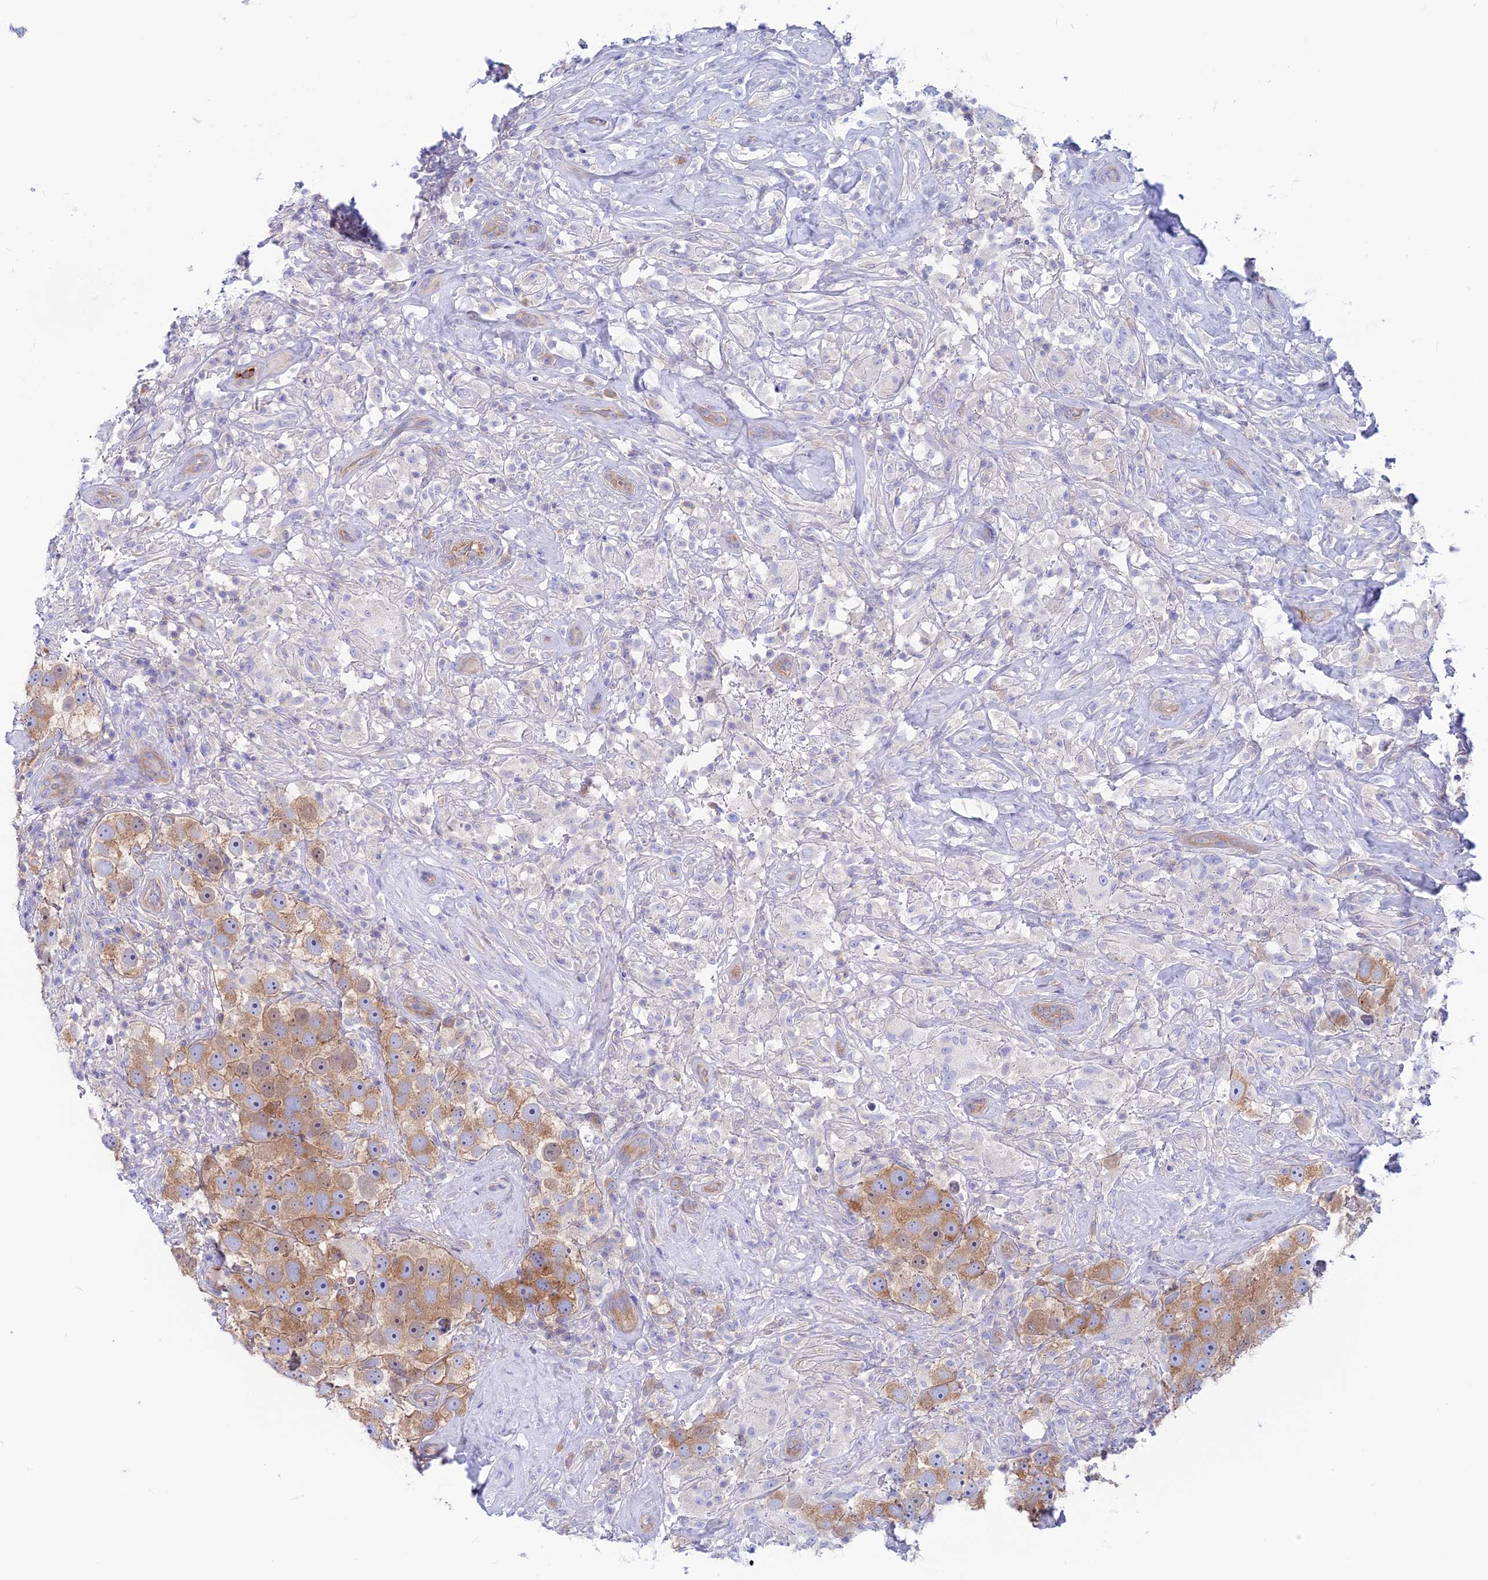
{"staining": {"intensity": "moderate", "quantity": ">75%", "location": "cytoplasmic/membranous"}, "tissue": "testis cancer", "cell_type": "Tumor cells", "image_type": "cancer", "snomed": [{"axis": "morphology", "description": "Seminoma, NOS"}, {"axis": "topography", "description": "Testis"}], "caption": "Testis cancer (seminoma) stained for a protein (brown) displays moderate cytoplasmic/membranous positive positivity in about >75% of tumor cells.", "gene": "LZTFL1", "patient": {"sex": "male", "age": 49}}